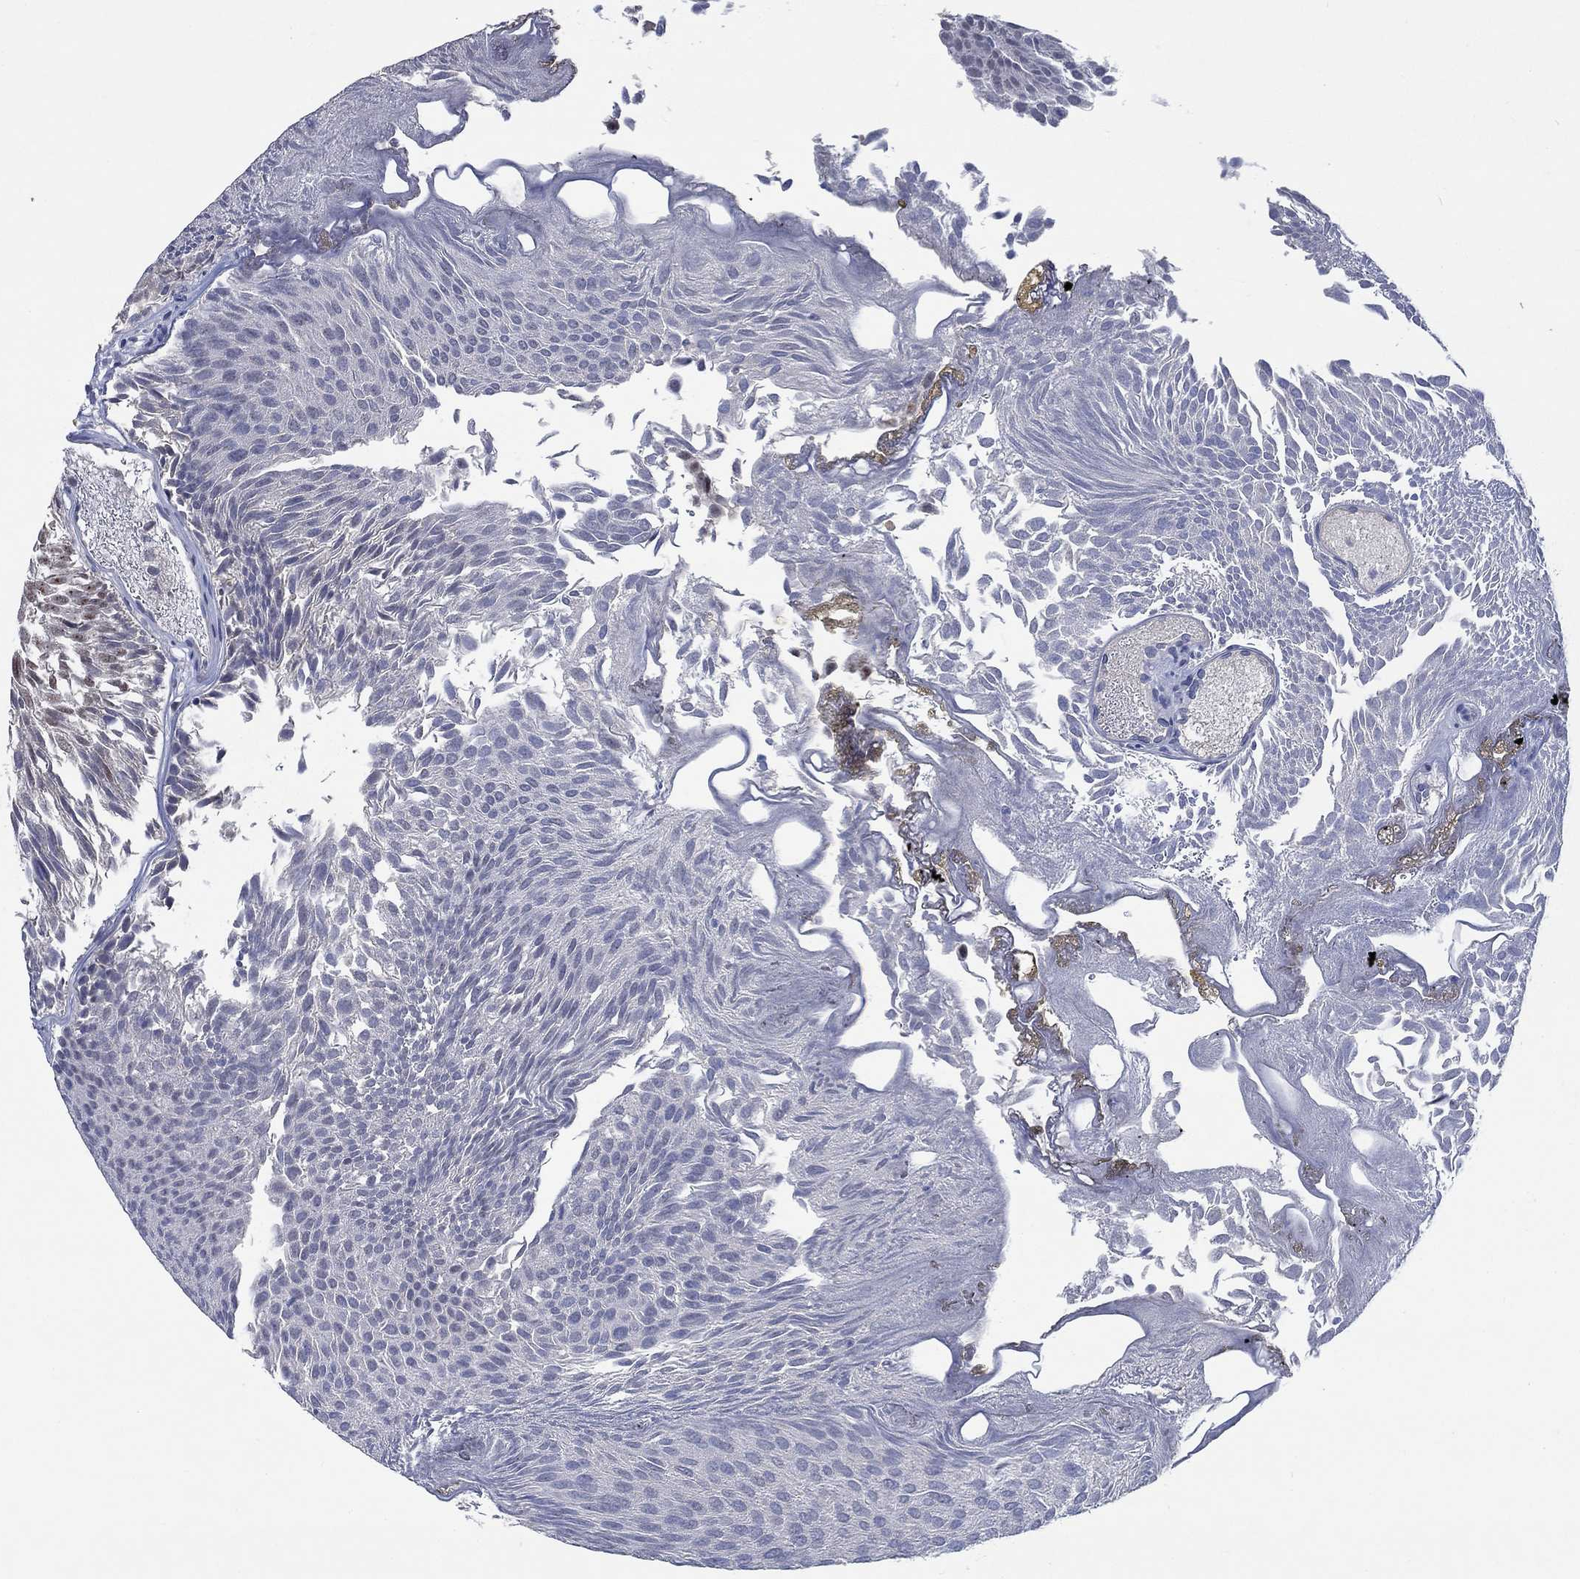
{"staining": {"intensity": "strong", "quantity": "25%-75%", "location": "nuclear"}, "tissue": "urothelial cancer", "cell_type": "Tumor cells", "image_type": "cancer", "snomed": [{"axis": "morphology", "description": "Urothelial carcinoma, Low grade"}, {"axis": "topography", "description": "Urinary bladder"}], "caption": "This is a micrograph of immunohistochemistry staining of urothelial carcinoma (low-grade), which shows strong staining in the nuclear of tumor cells.", "gene": "HTN1", "patient": {"sex": "male", "age": 52}}